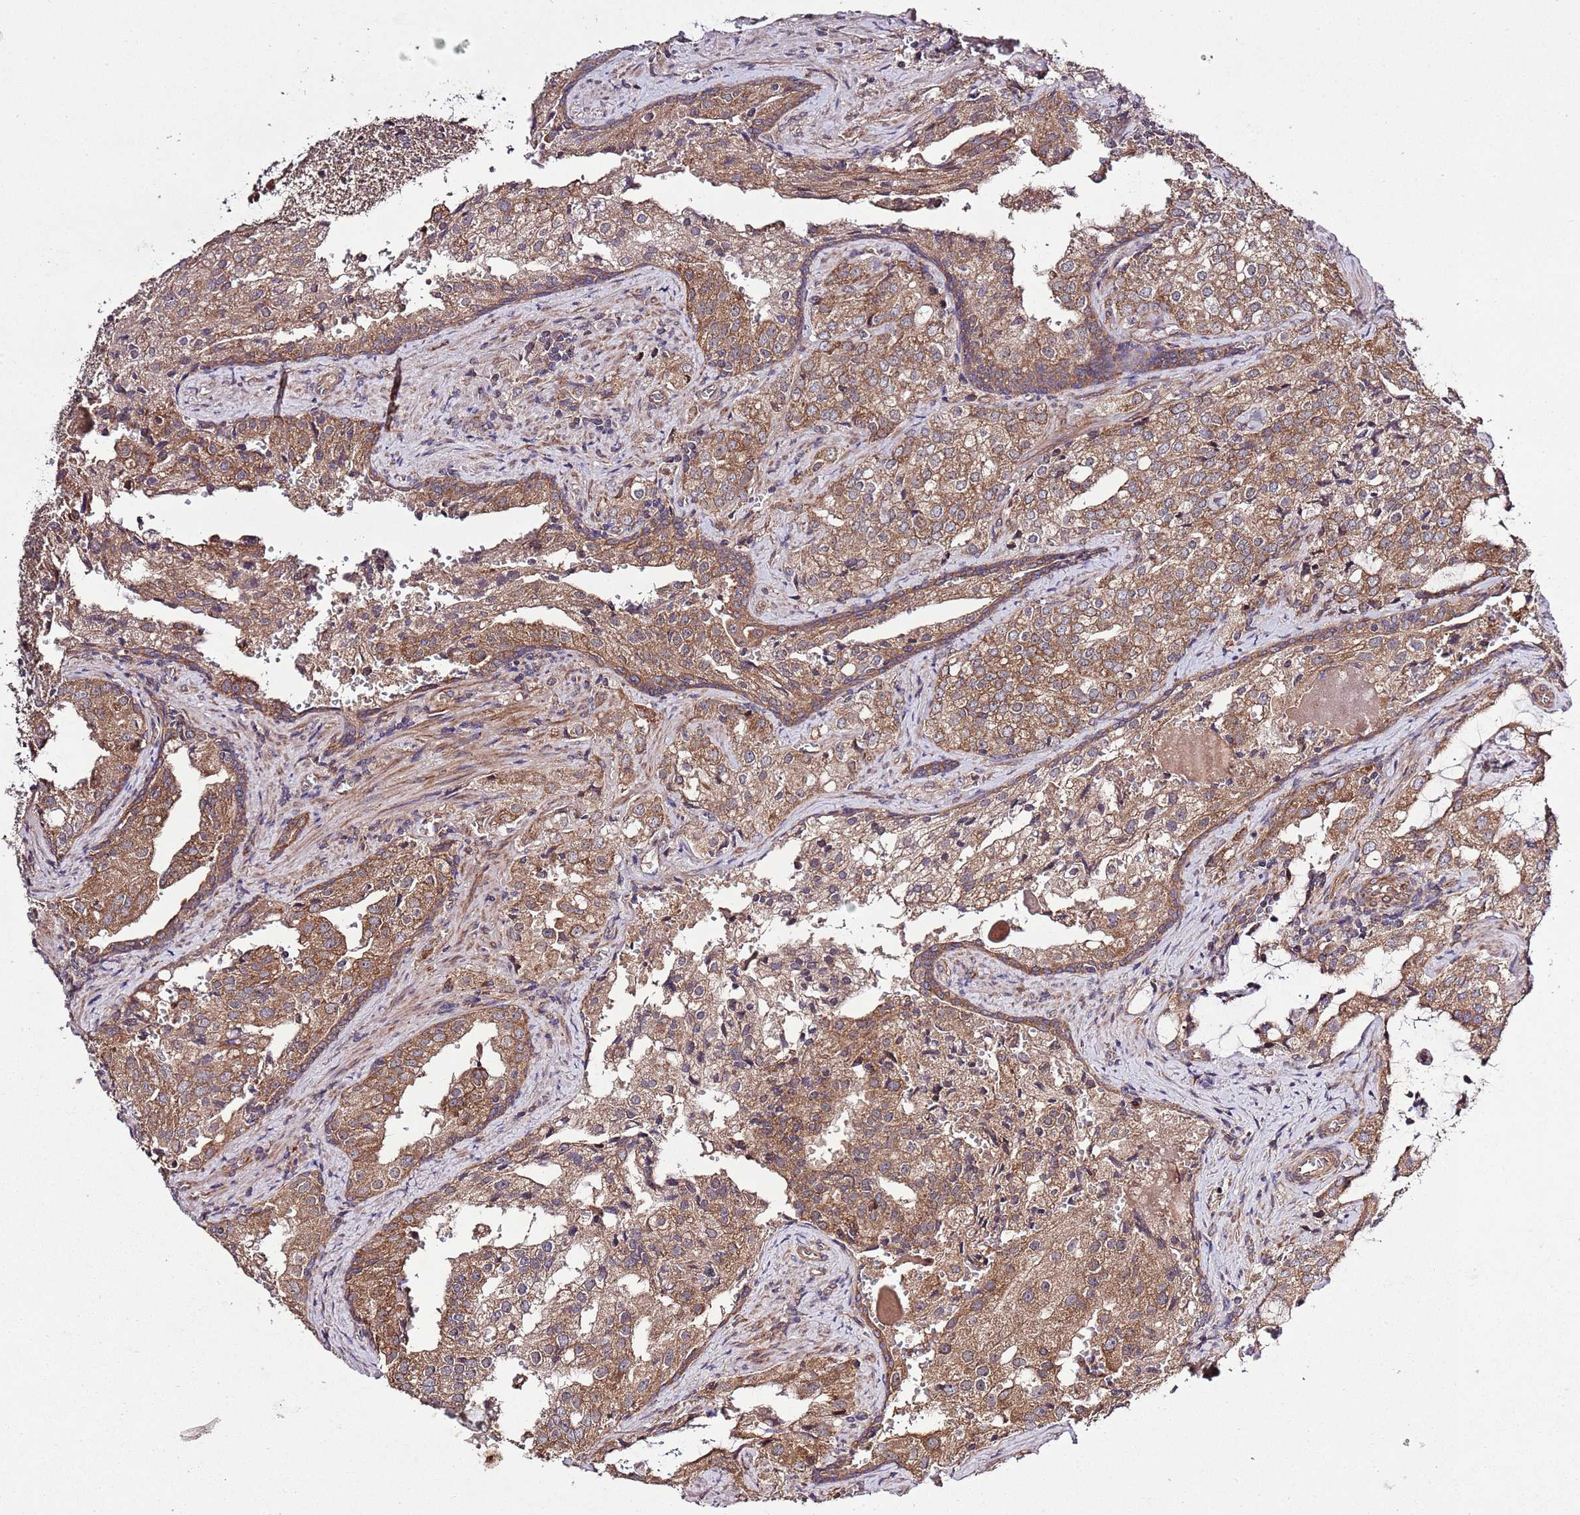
{"staining": {"intensity": "moderate", "quantity": ">75%", "location": "cytoplasmic/membranous"}, "tissue": "prostate cancer", "cell_type": "Tumor cells", "image_type": "cancer", "snomed": [{"axis": "morphology", "description": "Adenocarcinoma, High grade"}, {"axis": "topography", "description": "Prostate"}], "caption": "DAB immunohistochemical staining of prostate cancer (high-grade adenocarcinoma) shows moderate cytoplasmic/membranous protein staining in approximately >75% of tumor cells. Ihc stains the protein of interest in brown and the nuclei are stained blue.", "gene": "MFNG", "patient": {"sex": "male", "age": 68}}